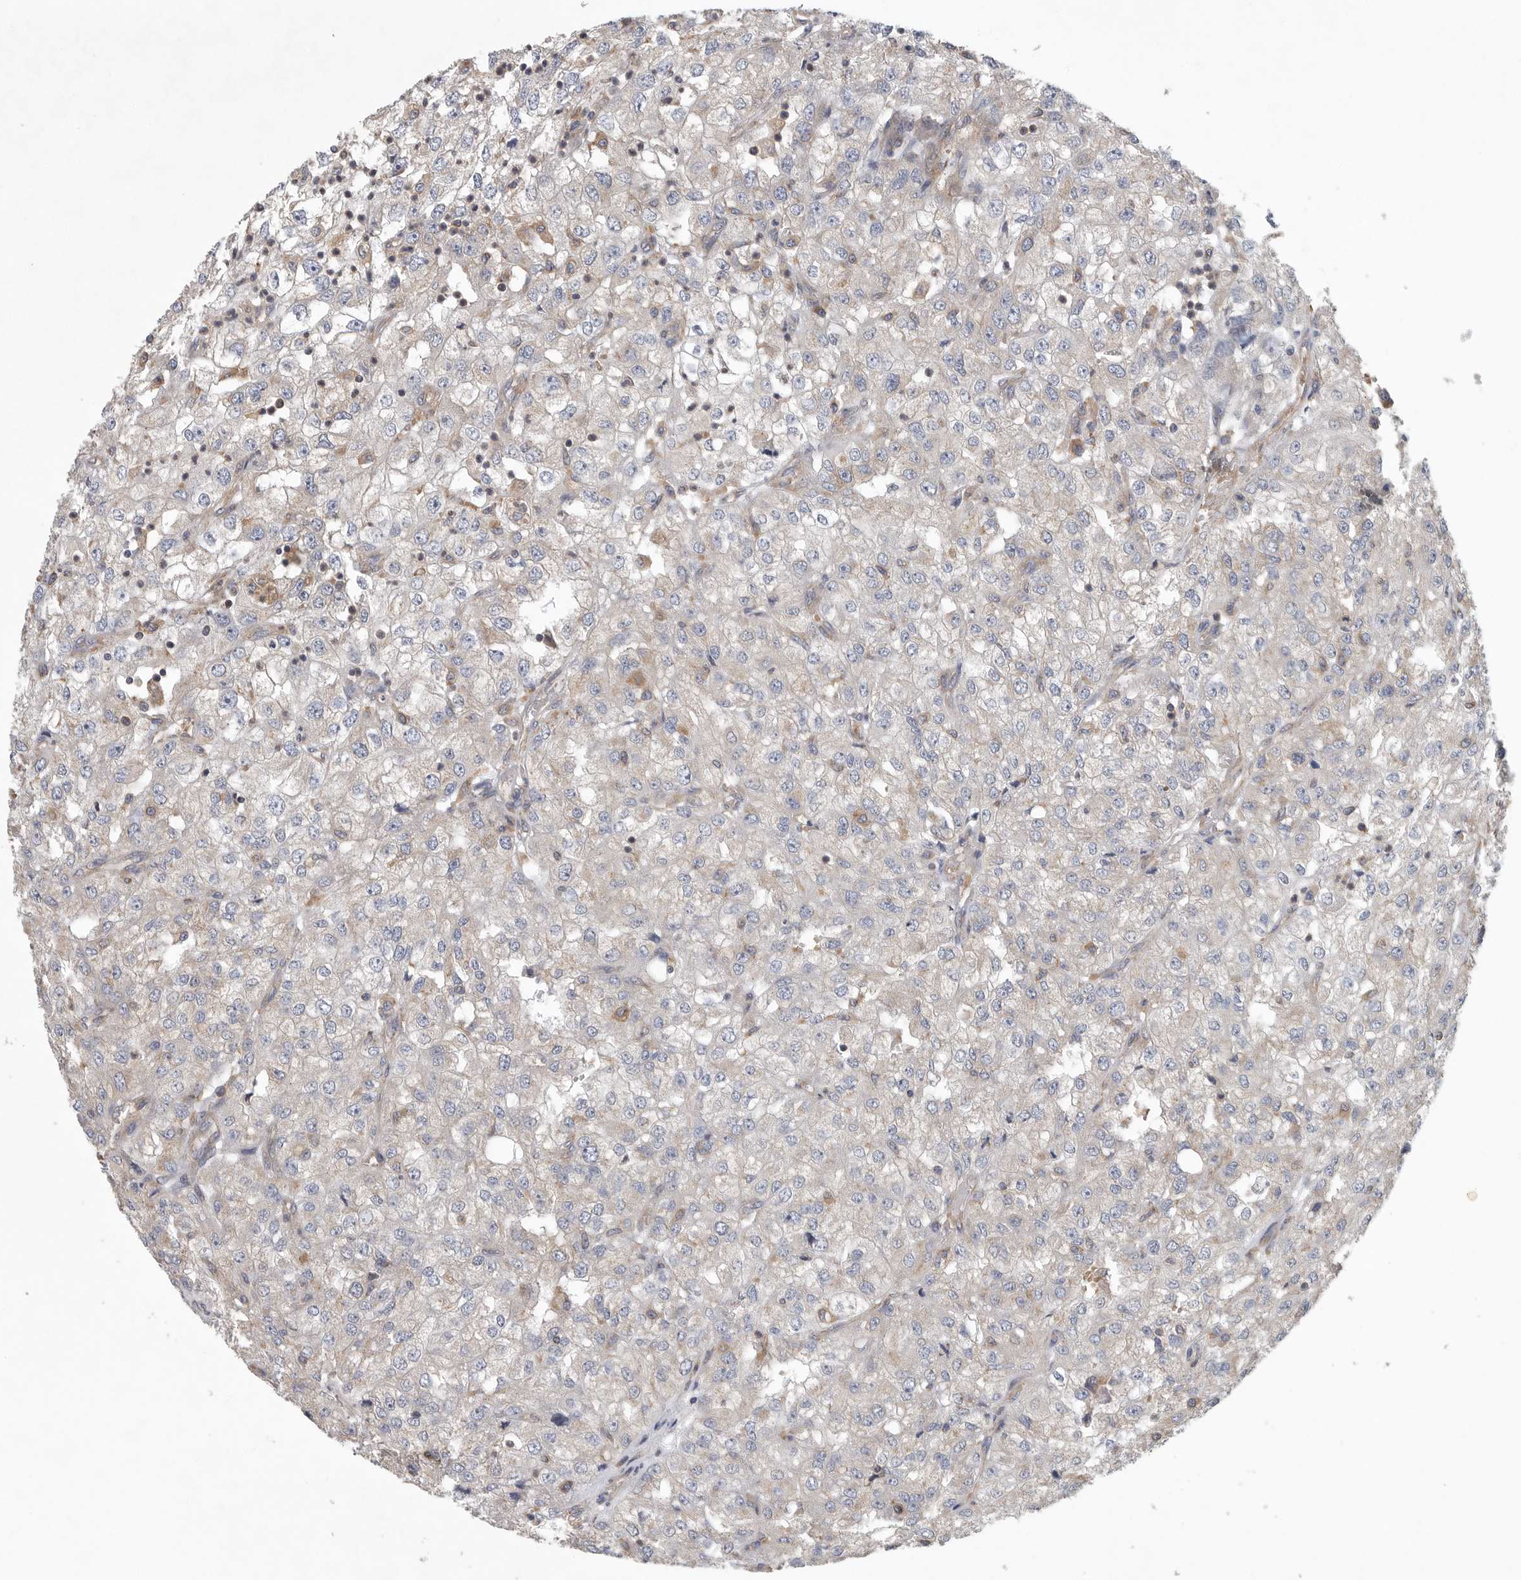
{"staining": {"intensity": "negative", "quantity": "none", "location": "none"}, "tissue": "renal cancer", "cell_type": "Tumor cells", "image_type": "cancer", "snomed": [{"axis": "morphology", "description": "Adenocarcinoma, NOS"}, {"axis": "topography", "description": "Kidney"}], "caption": "Immunohistochemical staining of adenocarcinoma (renal) shows no significant positivity in tumor cells.", "gene": "OXR1", "patient": {"sex": "female", "age": 54}}